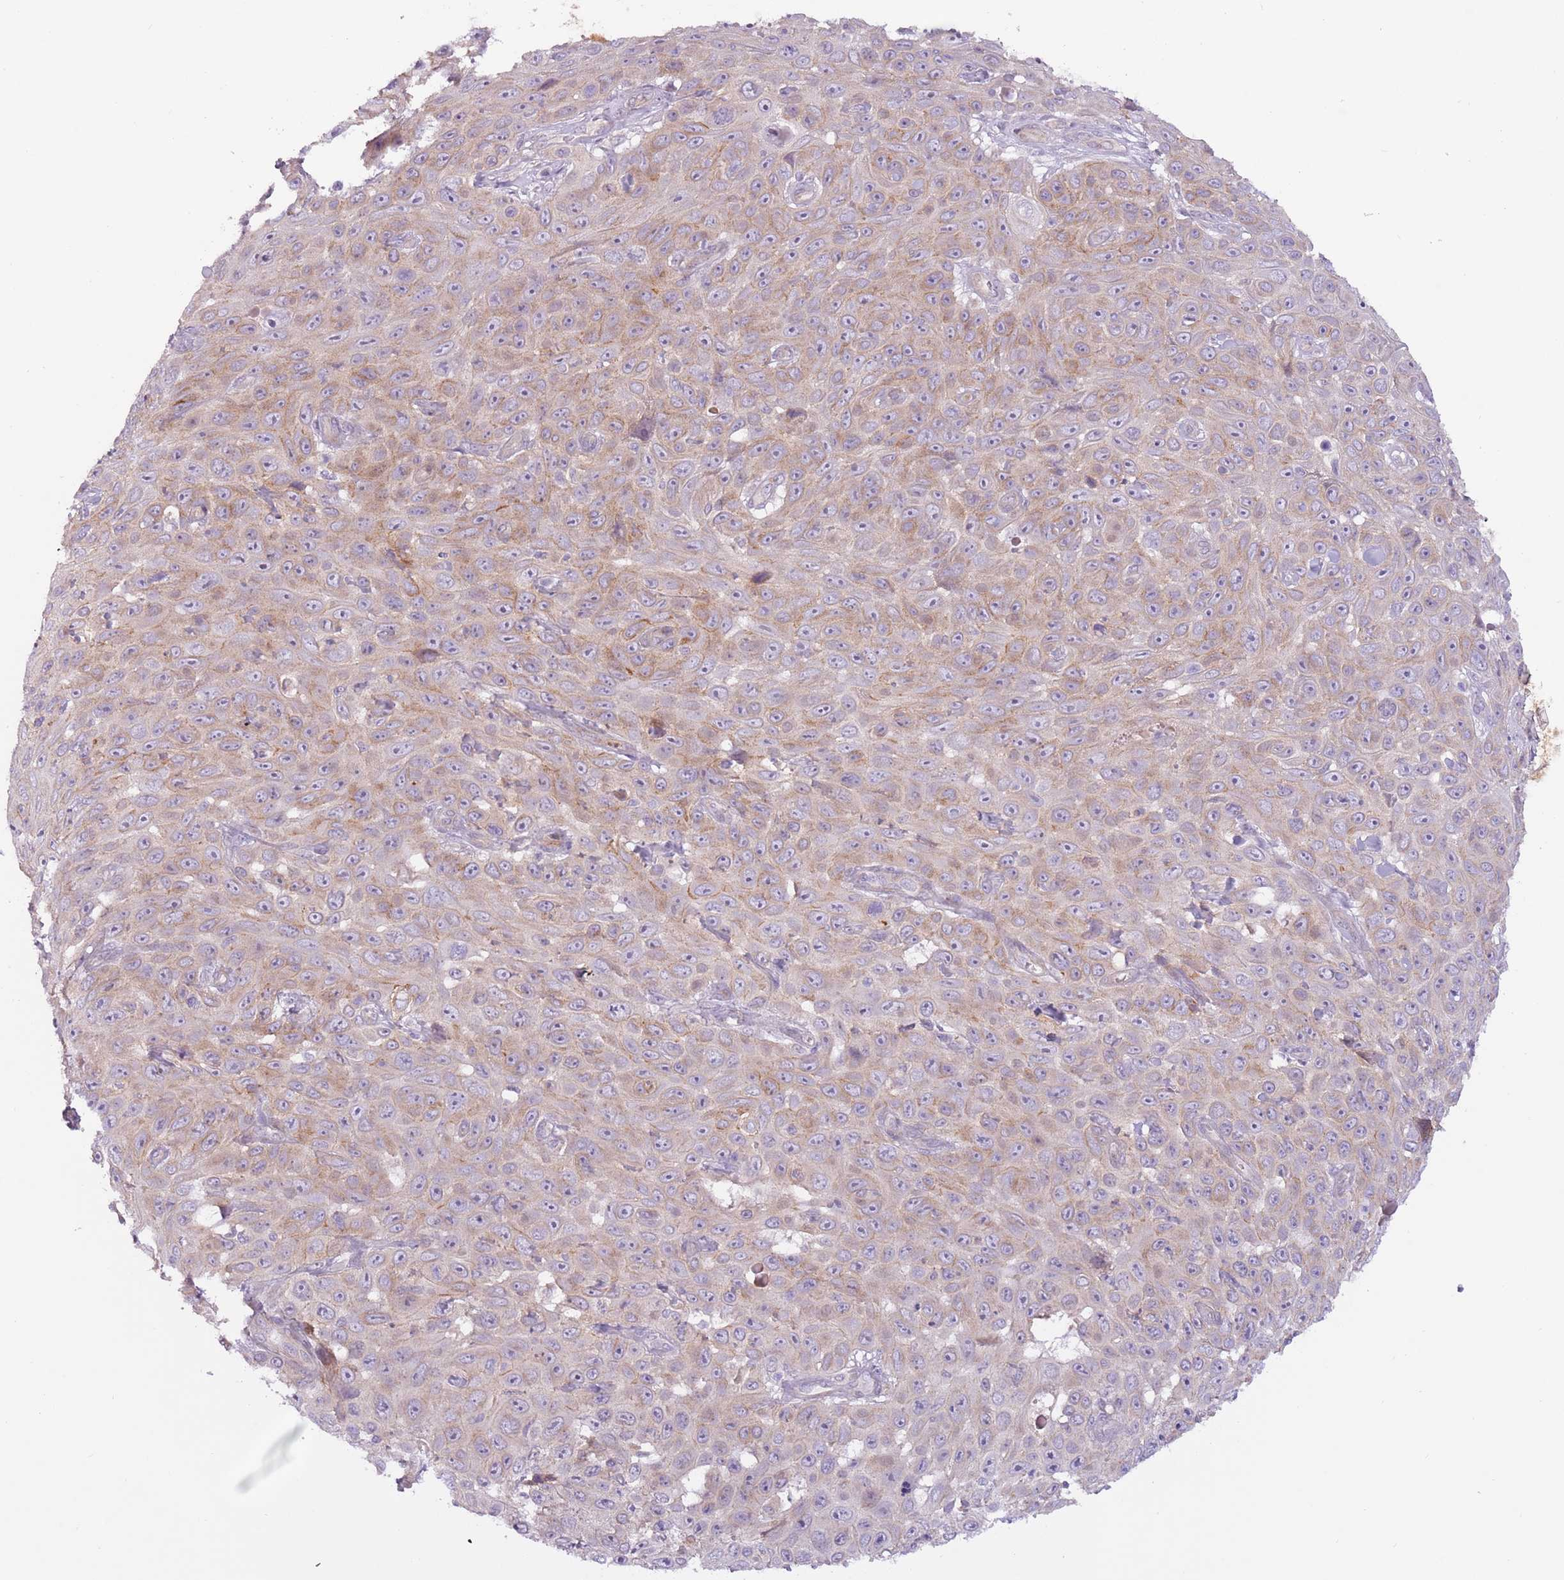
{"staining": {"intensity": "weak", "quantity": "<25%", "location": "cytoplasmic/membranous"}, "tissue": "skin cancer", "cell_type": "Tumor cells", "image_type": "cancer", "snomed": [{"axis": "morphology", "description": "Squamous cell carcinoma, NOS"}, {"axis": "topography", "description": "Skin"}], "caption": "Skin squamous cell carcinoma stained for a protein using immunohistochemistry demonstrates no staining tumor cells.", "gene": "MRO", "patient": {"sex": "male", "age": 82}}